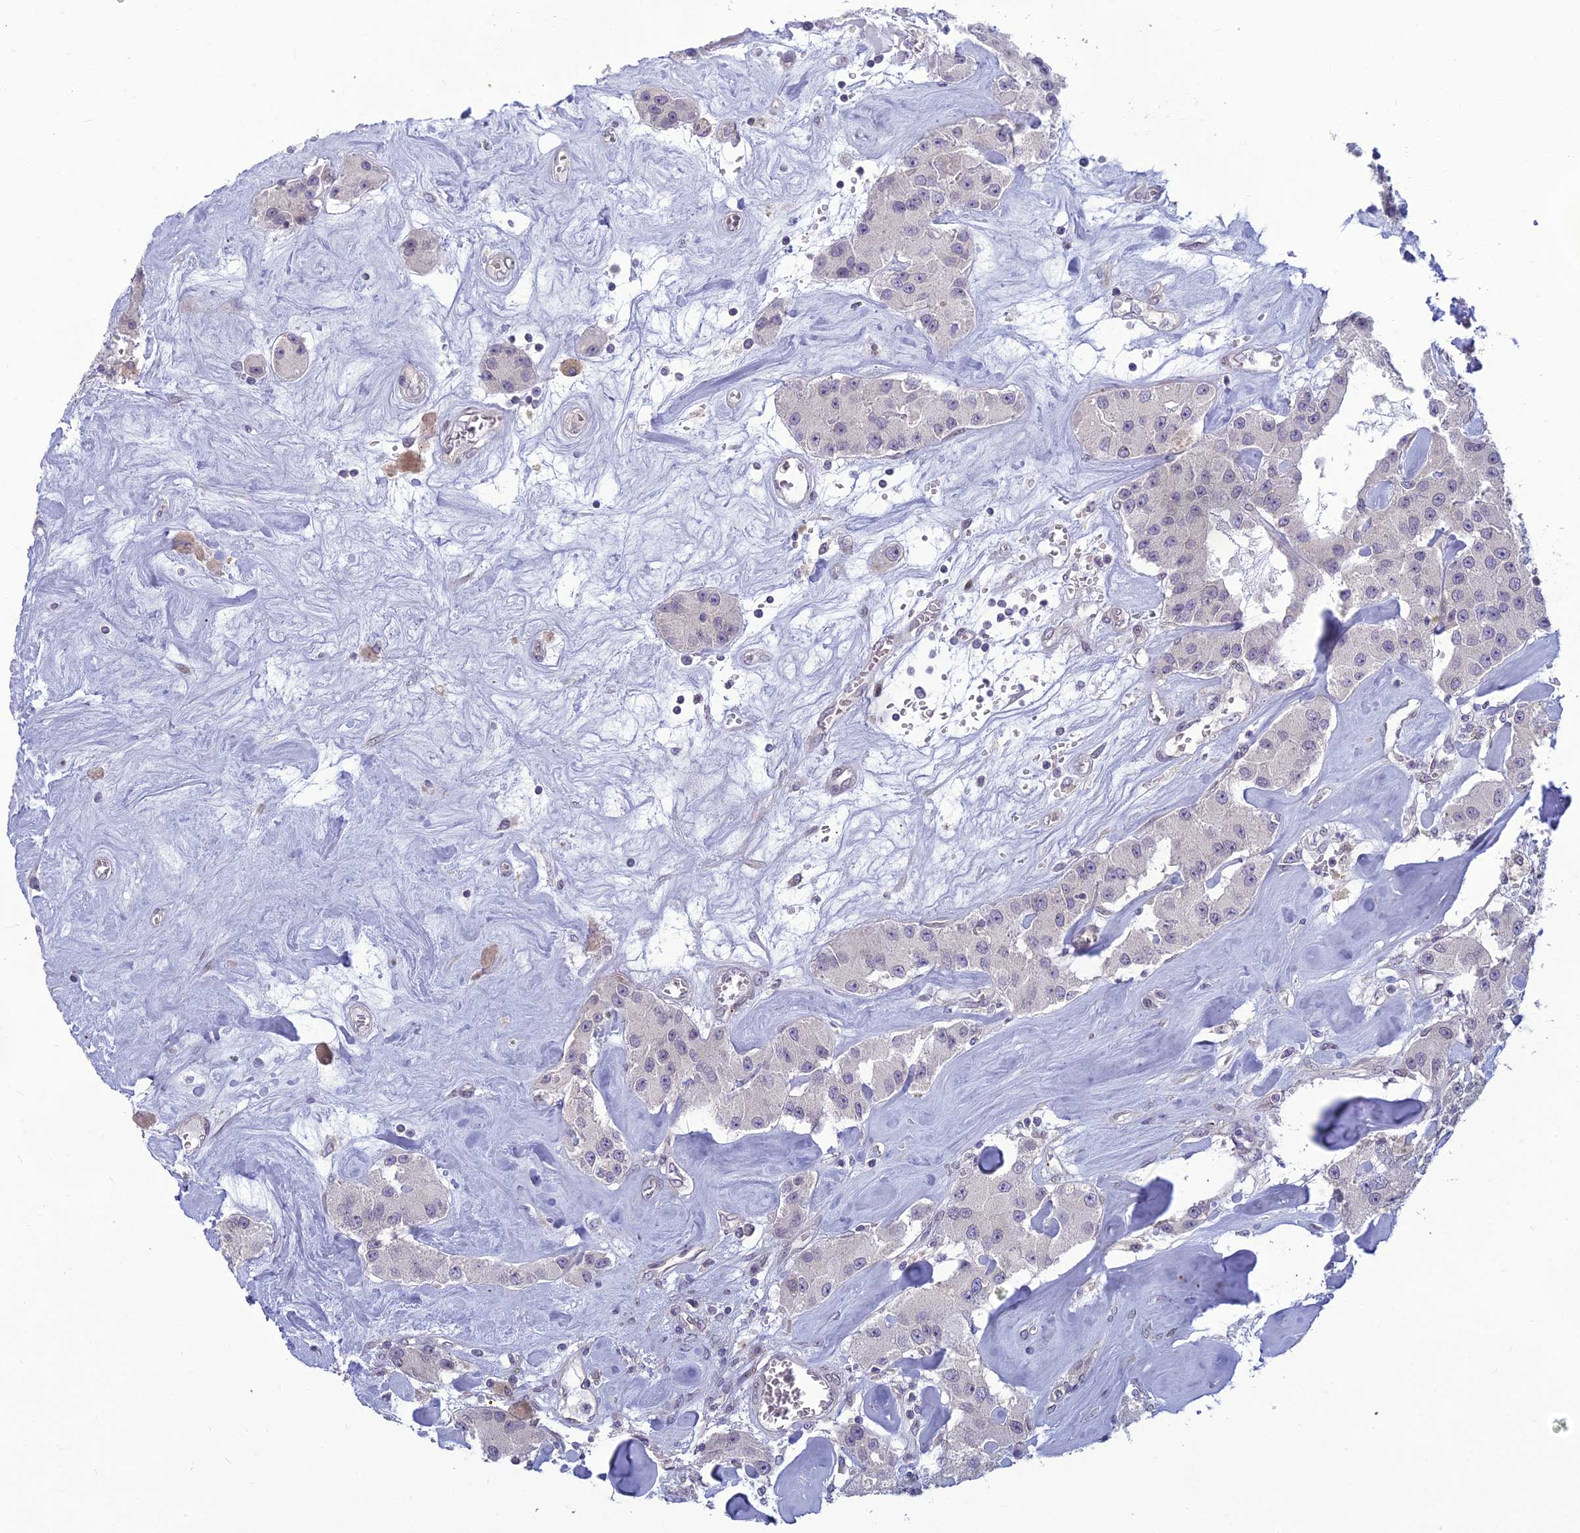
{"staining": {"intensity": "negative", "quantity": "none", "location": "none"}, "tissue": "carcinoid", "cell_type": "Tumor cells", "image_type": "cancer", "snomed": [{"axis": "morphology", "description": "Carcinoid, malignant, NOS"}, {"axis": "topography", "description": "Pancreas"}], "caption": "A high-resolution histopathology image shows immunohistochemistry staining of carcinoid, which reveals no significant positivity in tumor cells.", "gene": "DTX2", "patient": {"sex": "male", "age": 41}}